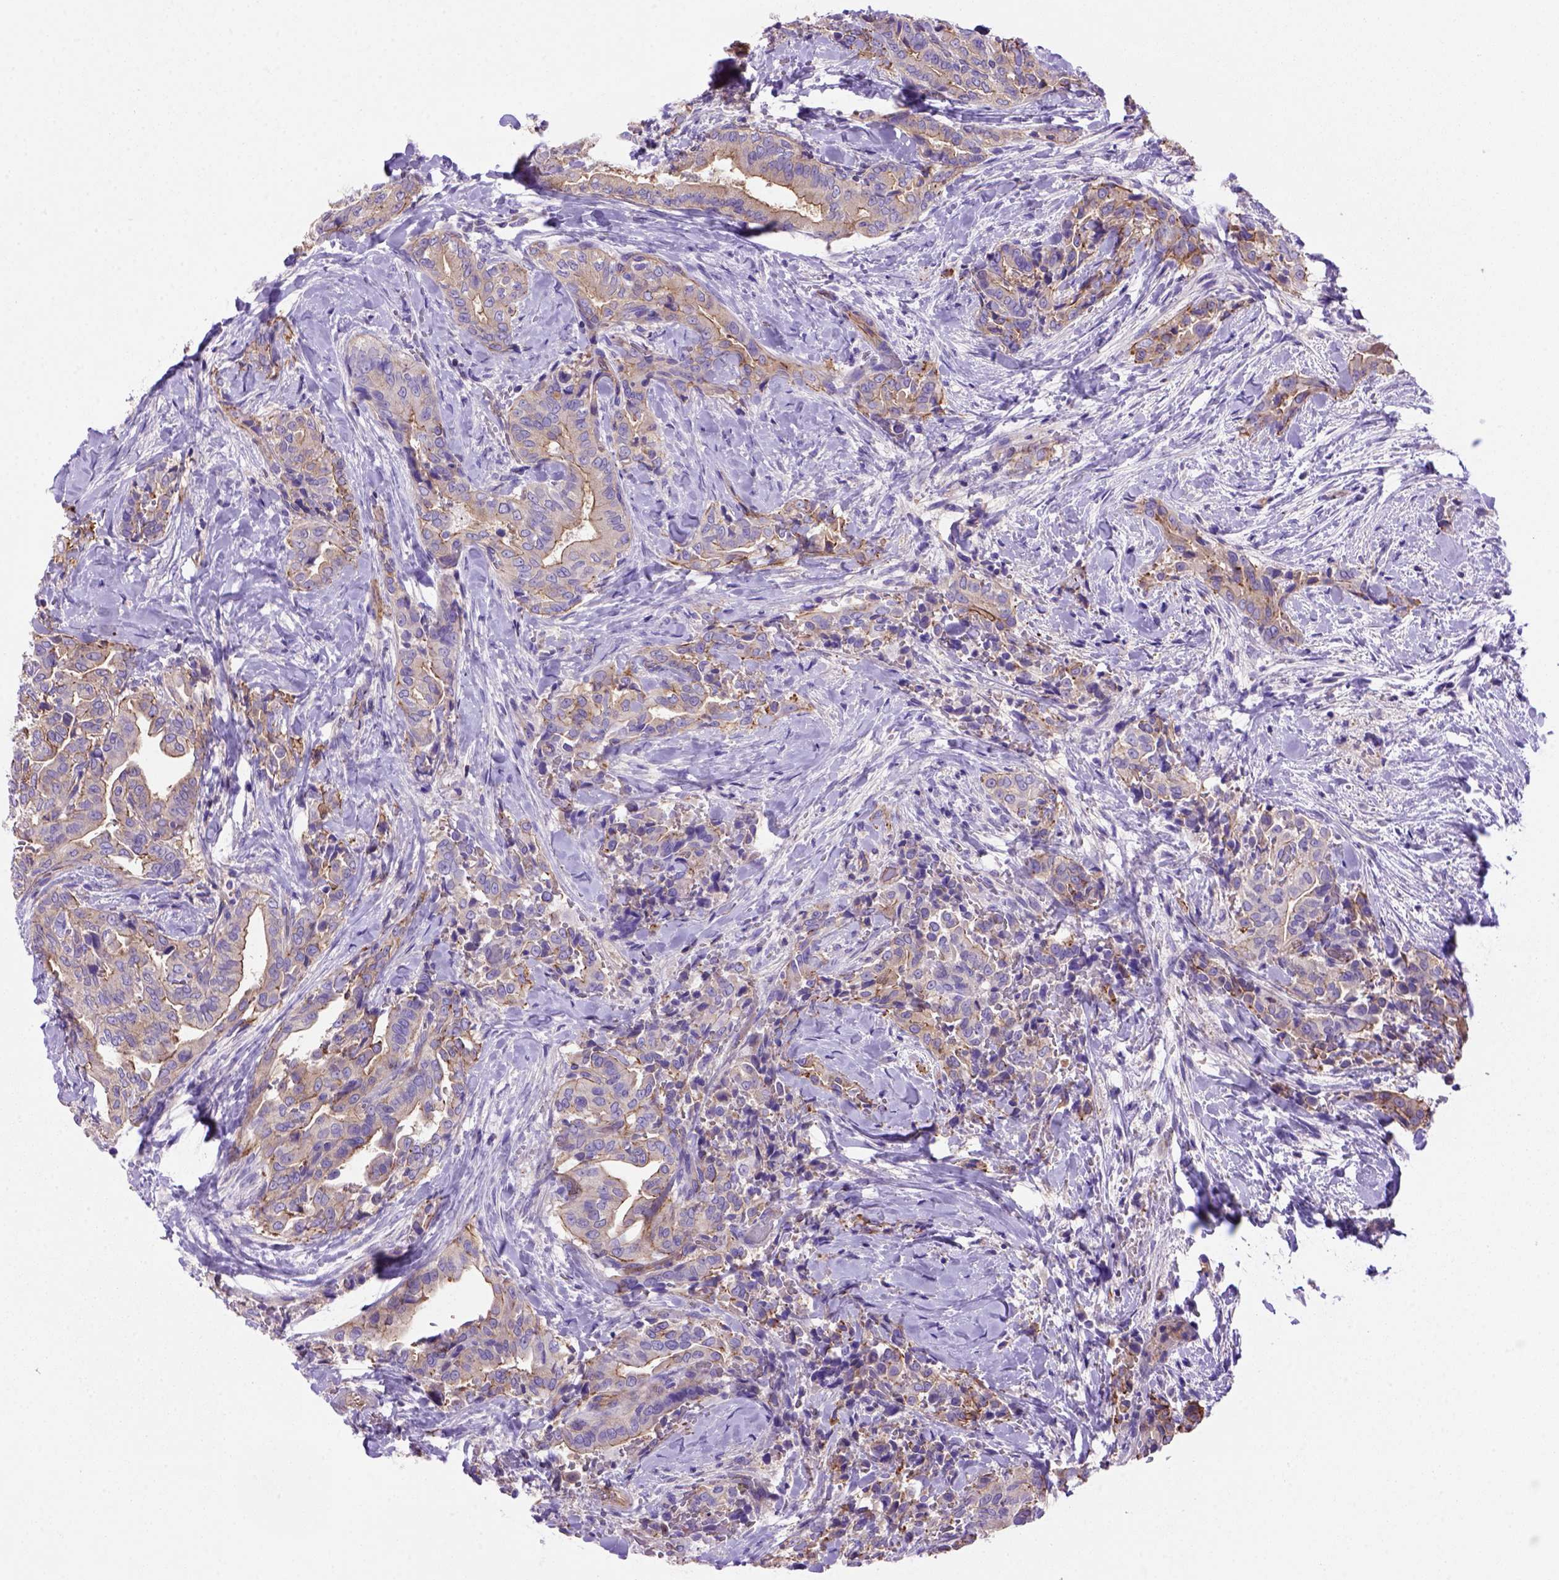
{"staining": {"intensity": "moderate", "quantity": ">75%", "location": "cytoplasmic/membranous"}, "tissue": "thyroid cancer", "cell_type": "Tumor cells", "image_type": "cancer", "snomed": [{"axis": "morphology", "description": "Papillary adenocarcinoma, NOS"}, {"axis": "topography", "description": "Thyroid gland"}], "caption": "Protein expression analysis of human papillary adenocarcinoma (thyroid) reveals moderate cytoplasmic/membranous expression in approximately >75% of tumor cells.", "gene": "PEX12", "patient": {"sex": "male", "age": 61}}